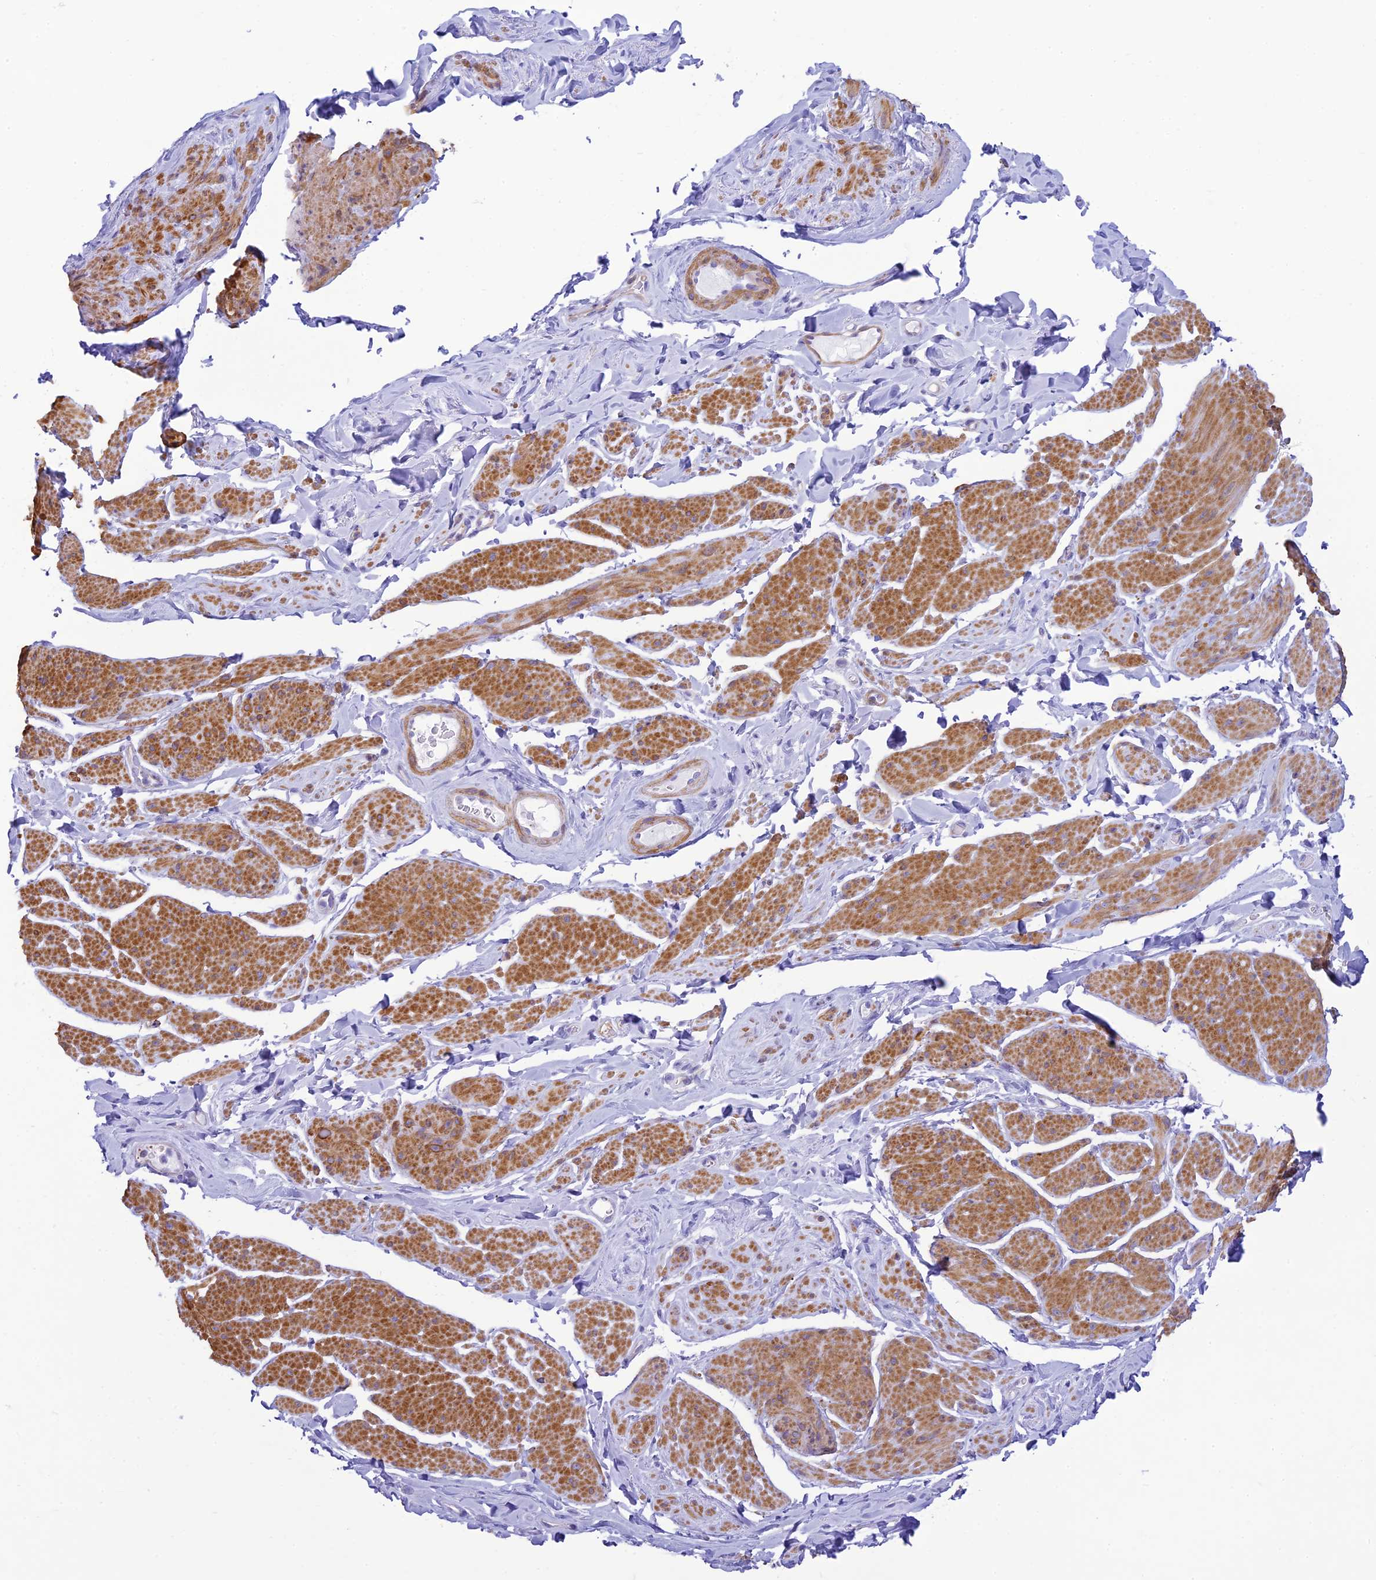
{"staining": {"intensity": "strong", "quantity": "25%-75%", "location": "cytoplasmic/membranous"}, "tissue": "smooth muscle", "cell_type": "Smooth muscle cells", "image_type": "normal", "snomed": [{"axis": "morphology", "description": "Normal tissue, NOS"}, {"axis": "topography", "description": "Smooth muscle"}, {"axis": "topography", "description": "Peripheral nerve tissue"}], "caption": "Protein analysis of unremarkable smooth muscle reveals strong cytoplasmic/membranous positivity in about 25%-75% of smooth muscle cells. (Brightfield microscopy of DAB IHC at high magnification).", "gene": "FBXW4", "patient": {"sex": "male", "age": 69}}